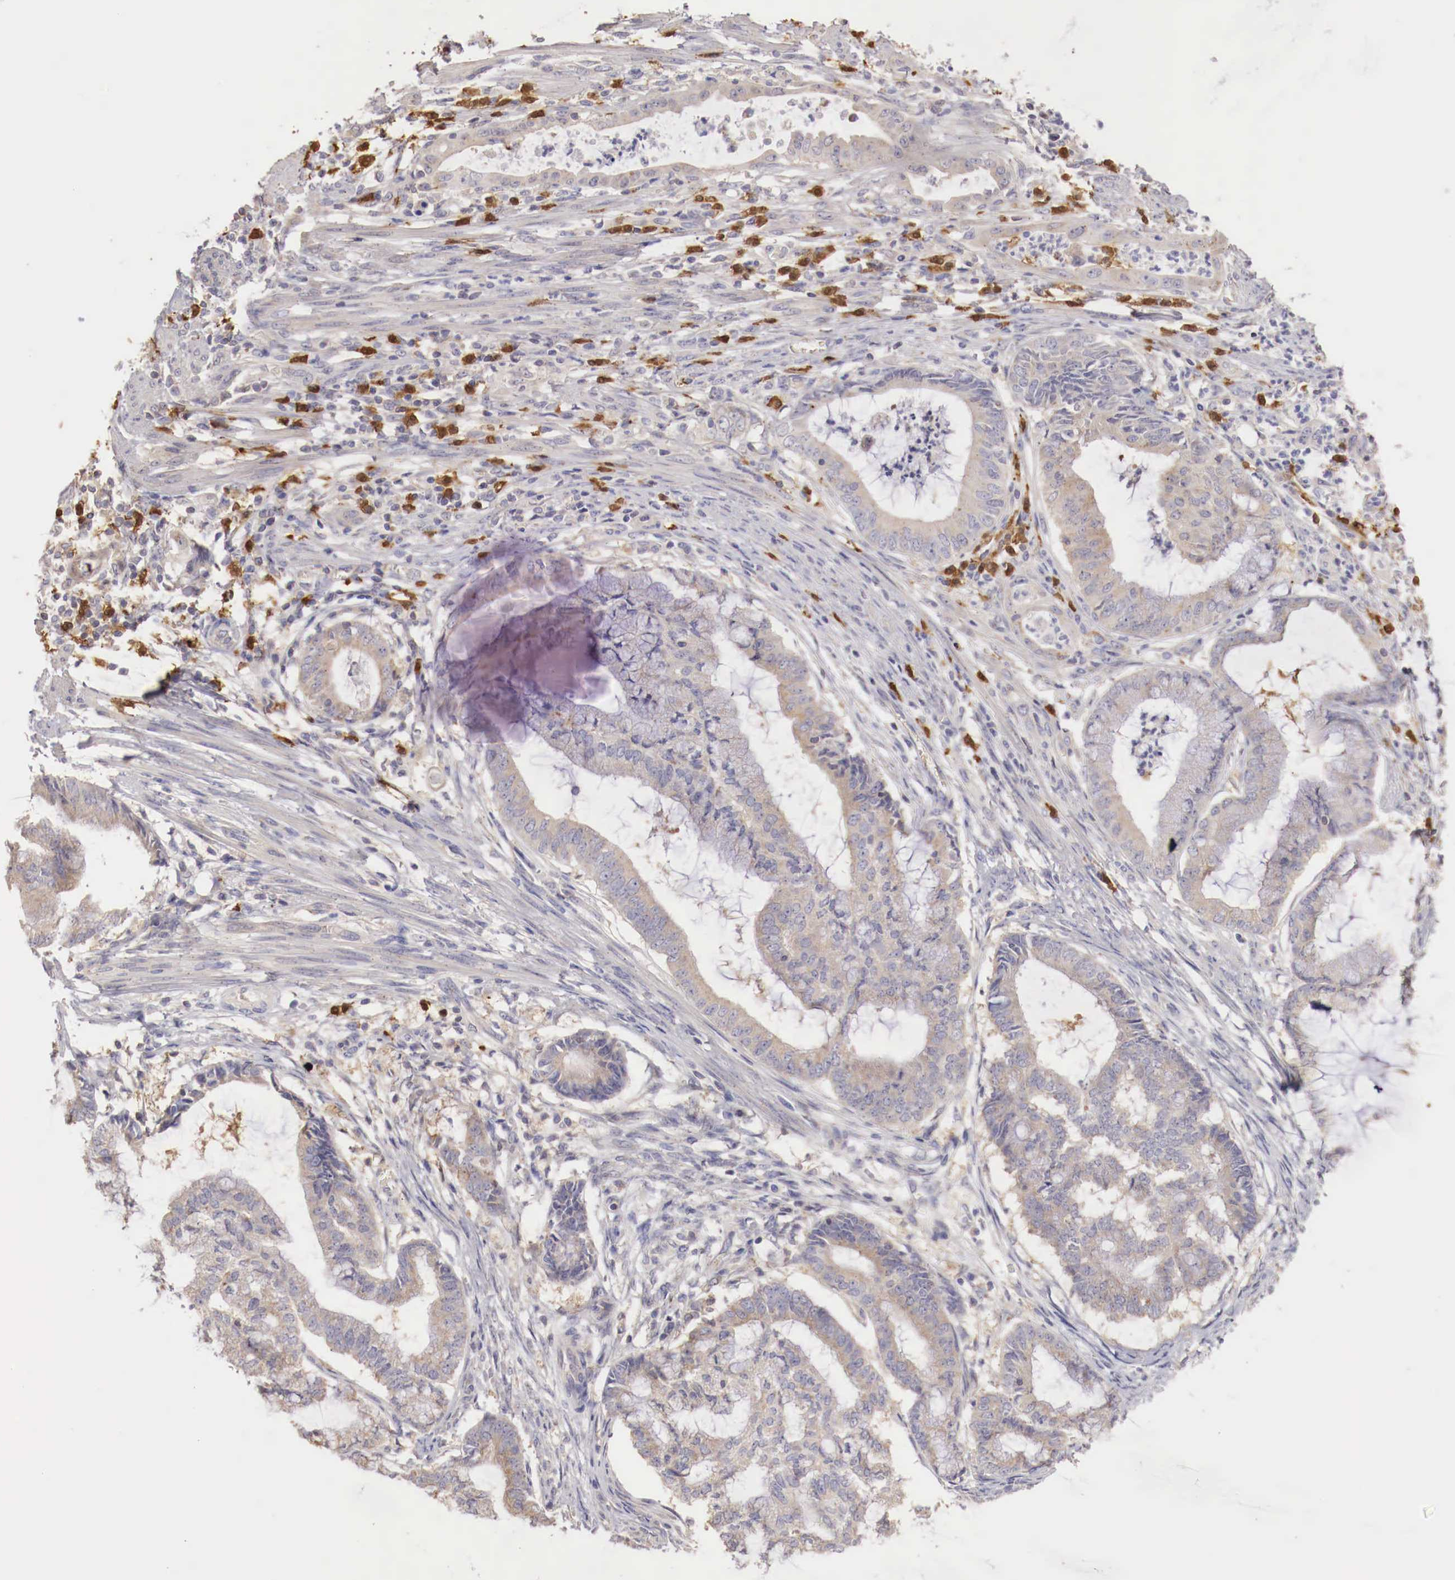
{"staining": {"intensity": "weak", "quantity": "<25%", "location": "cytoplasmic/membranous"}, "tissue": "endometrial cancer", "cell_type": "Tumor cells", "image_type": "cancer", "snomed": [{"axis": "morphology", "description": "Adenocarcinoma, NOS"}, {"axis": "topography", "description": "Endometrium"}], "caption": "Histopathology image shows no protein expression in tumor cells of endometrial cancer tissue.", "gene": "PITPNA", "patient": {"sex": "female", "age": 63}}